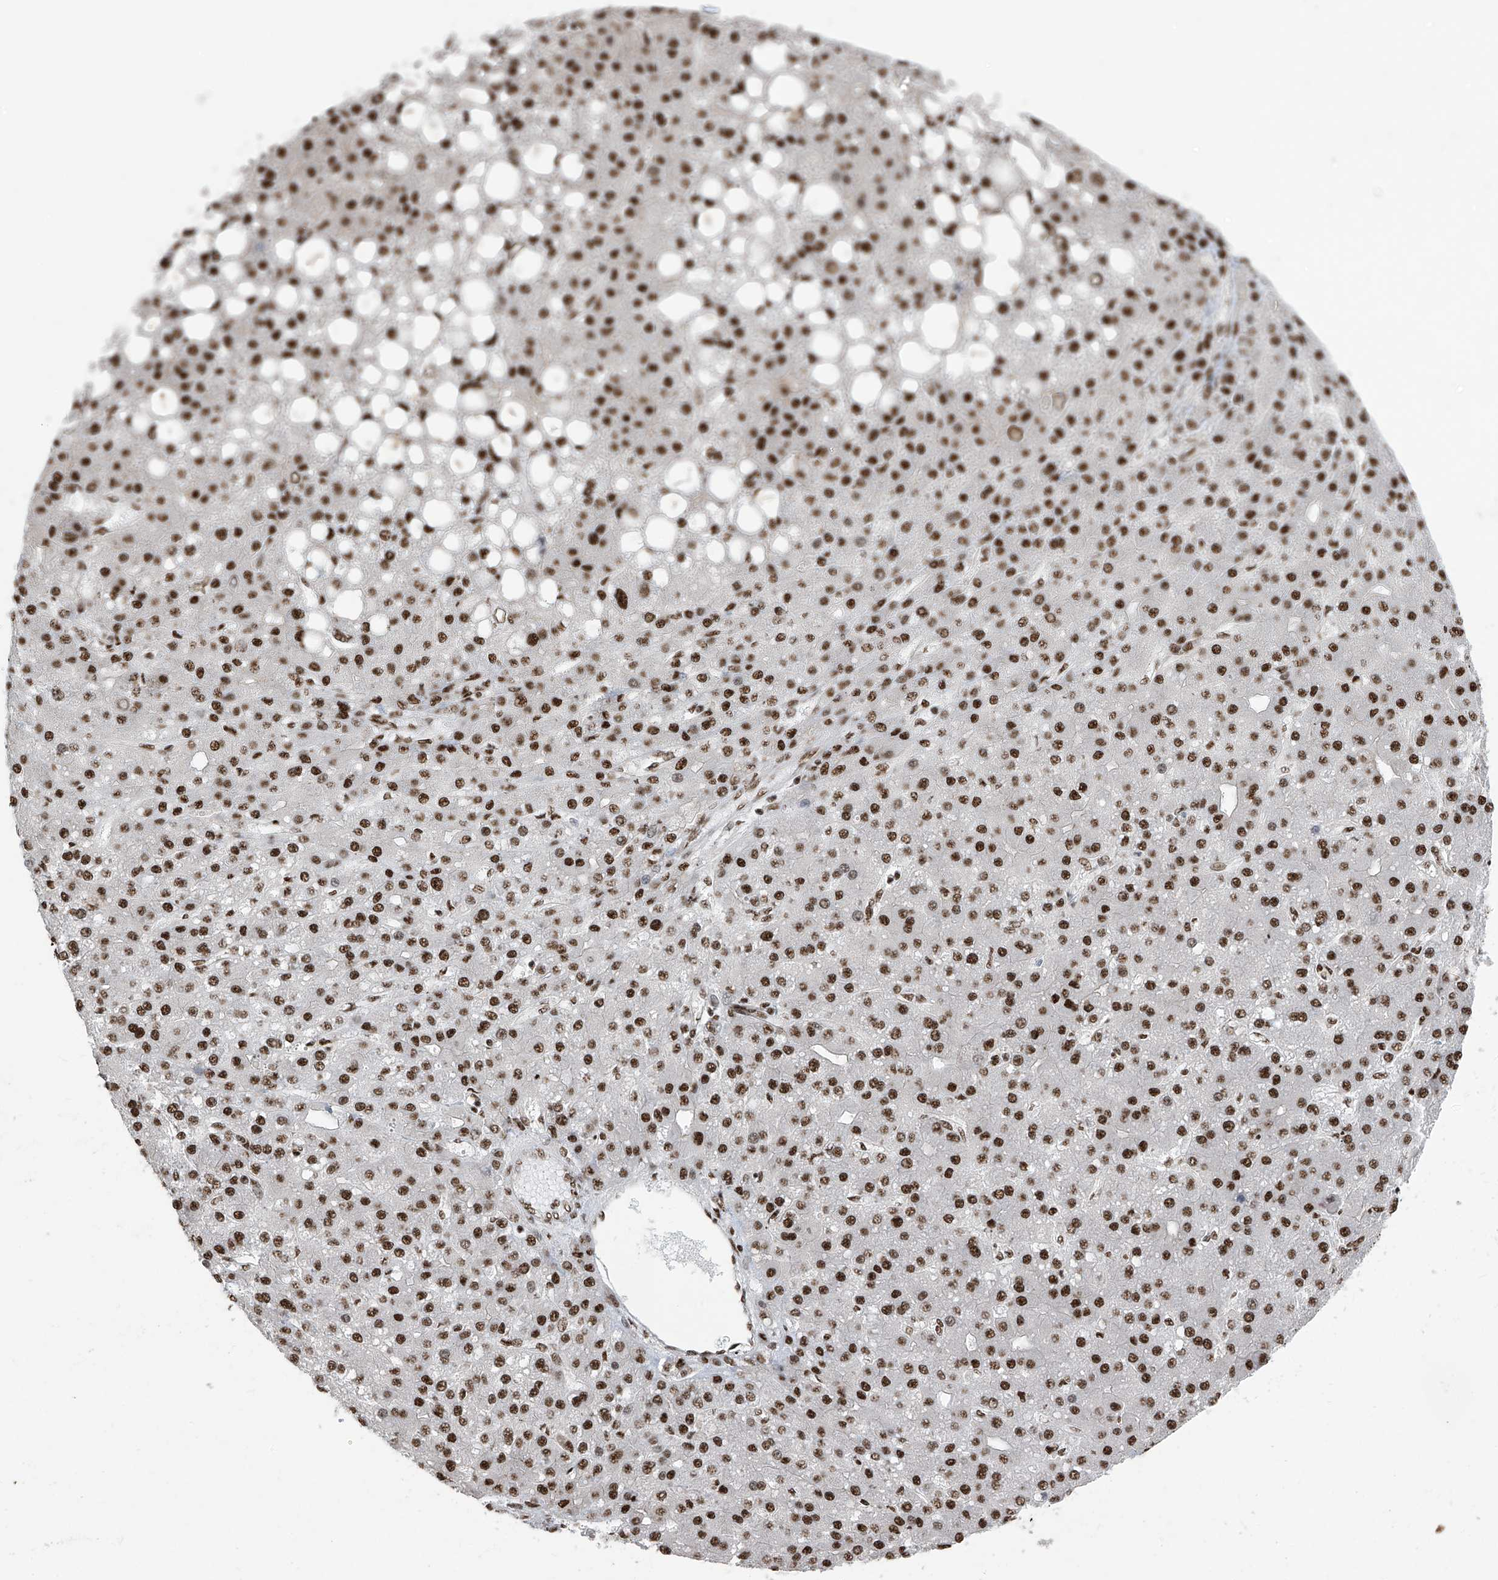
{"staining": {"intensity": "strong", "quantity": ">75%", "location": "nuclear"}, "tissue": "liver cancer", "cell_type": "Tumor cells", "image_type": "cancer", "snomed": [{"axis": "morphology", "description": "Carcinoma, Hepatocellular, NOS"}, {"axis": "topography", "description": "Liver"}], "caption": "Protein expression analysis of human liver hepatocellular carcinoma reveals strong nuclear positivity in approximately >75% of tumor cells.", "gene": "APLF", "patient": {"sex": "male", "age": 67}}